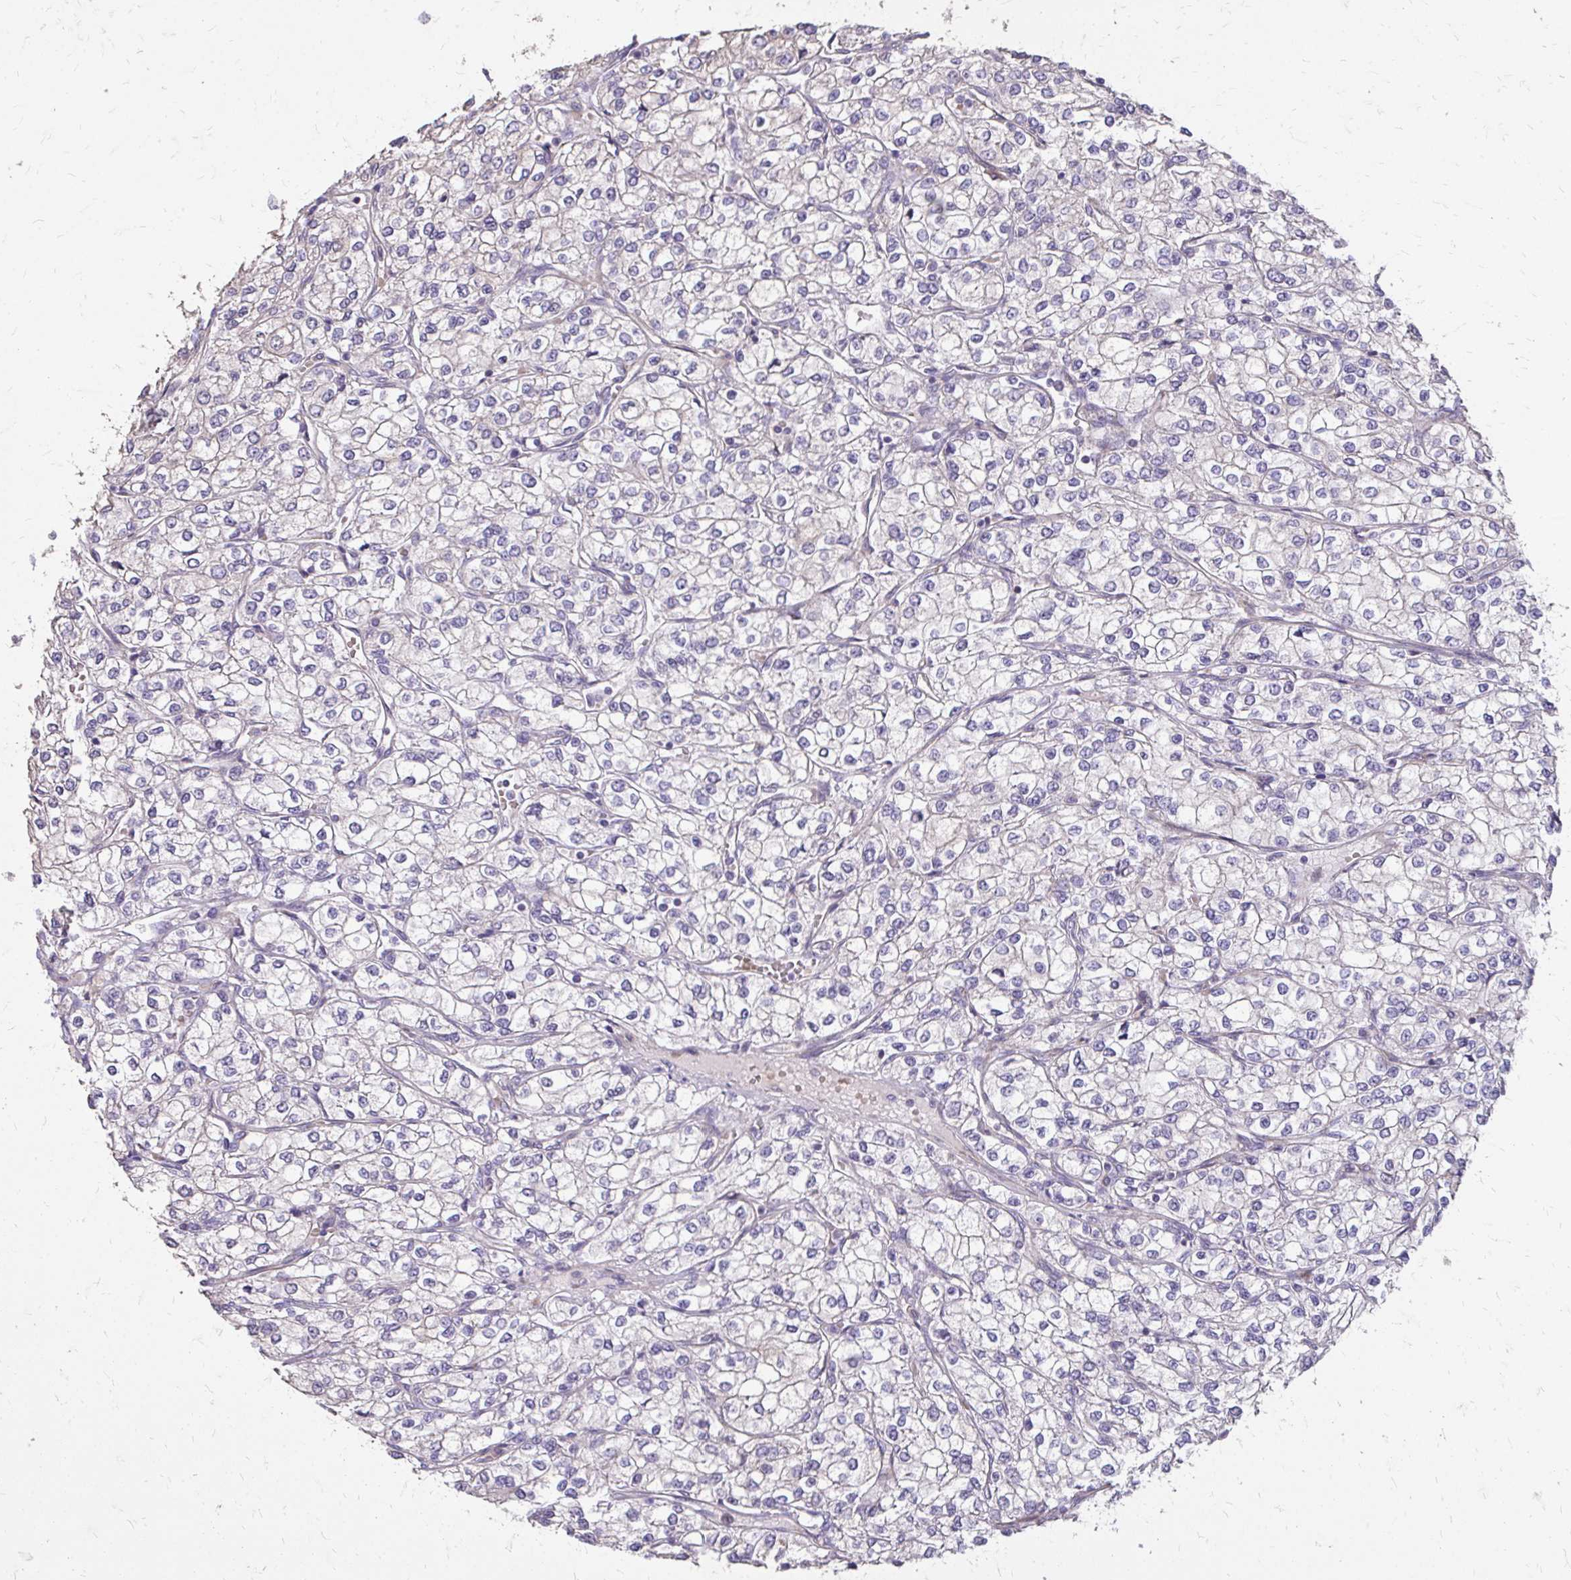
{"staining": {"intensity": "negative", "quantity": "none", "location": "none"}, "tissue": "renal cancer", "cell_type": "Tumor cells", "image_type": "cancer", "snomed": [{"axis": "morphology", "description": "Adenocarcinoma, NOS"}, {"axis": "topography", "description": "Kidney"}], "caption": "This histopathology image is of adenocarcinoma (renal) stained with immunohistochemistry to label a protein in brown with the nuclei are counter-stained blue. There is no positivity in tumor cells.", "gene": "MYORG", "patient": {"sex": "male", "age": 80}}